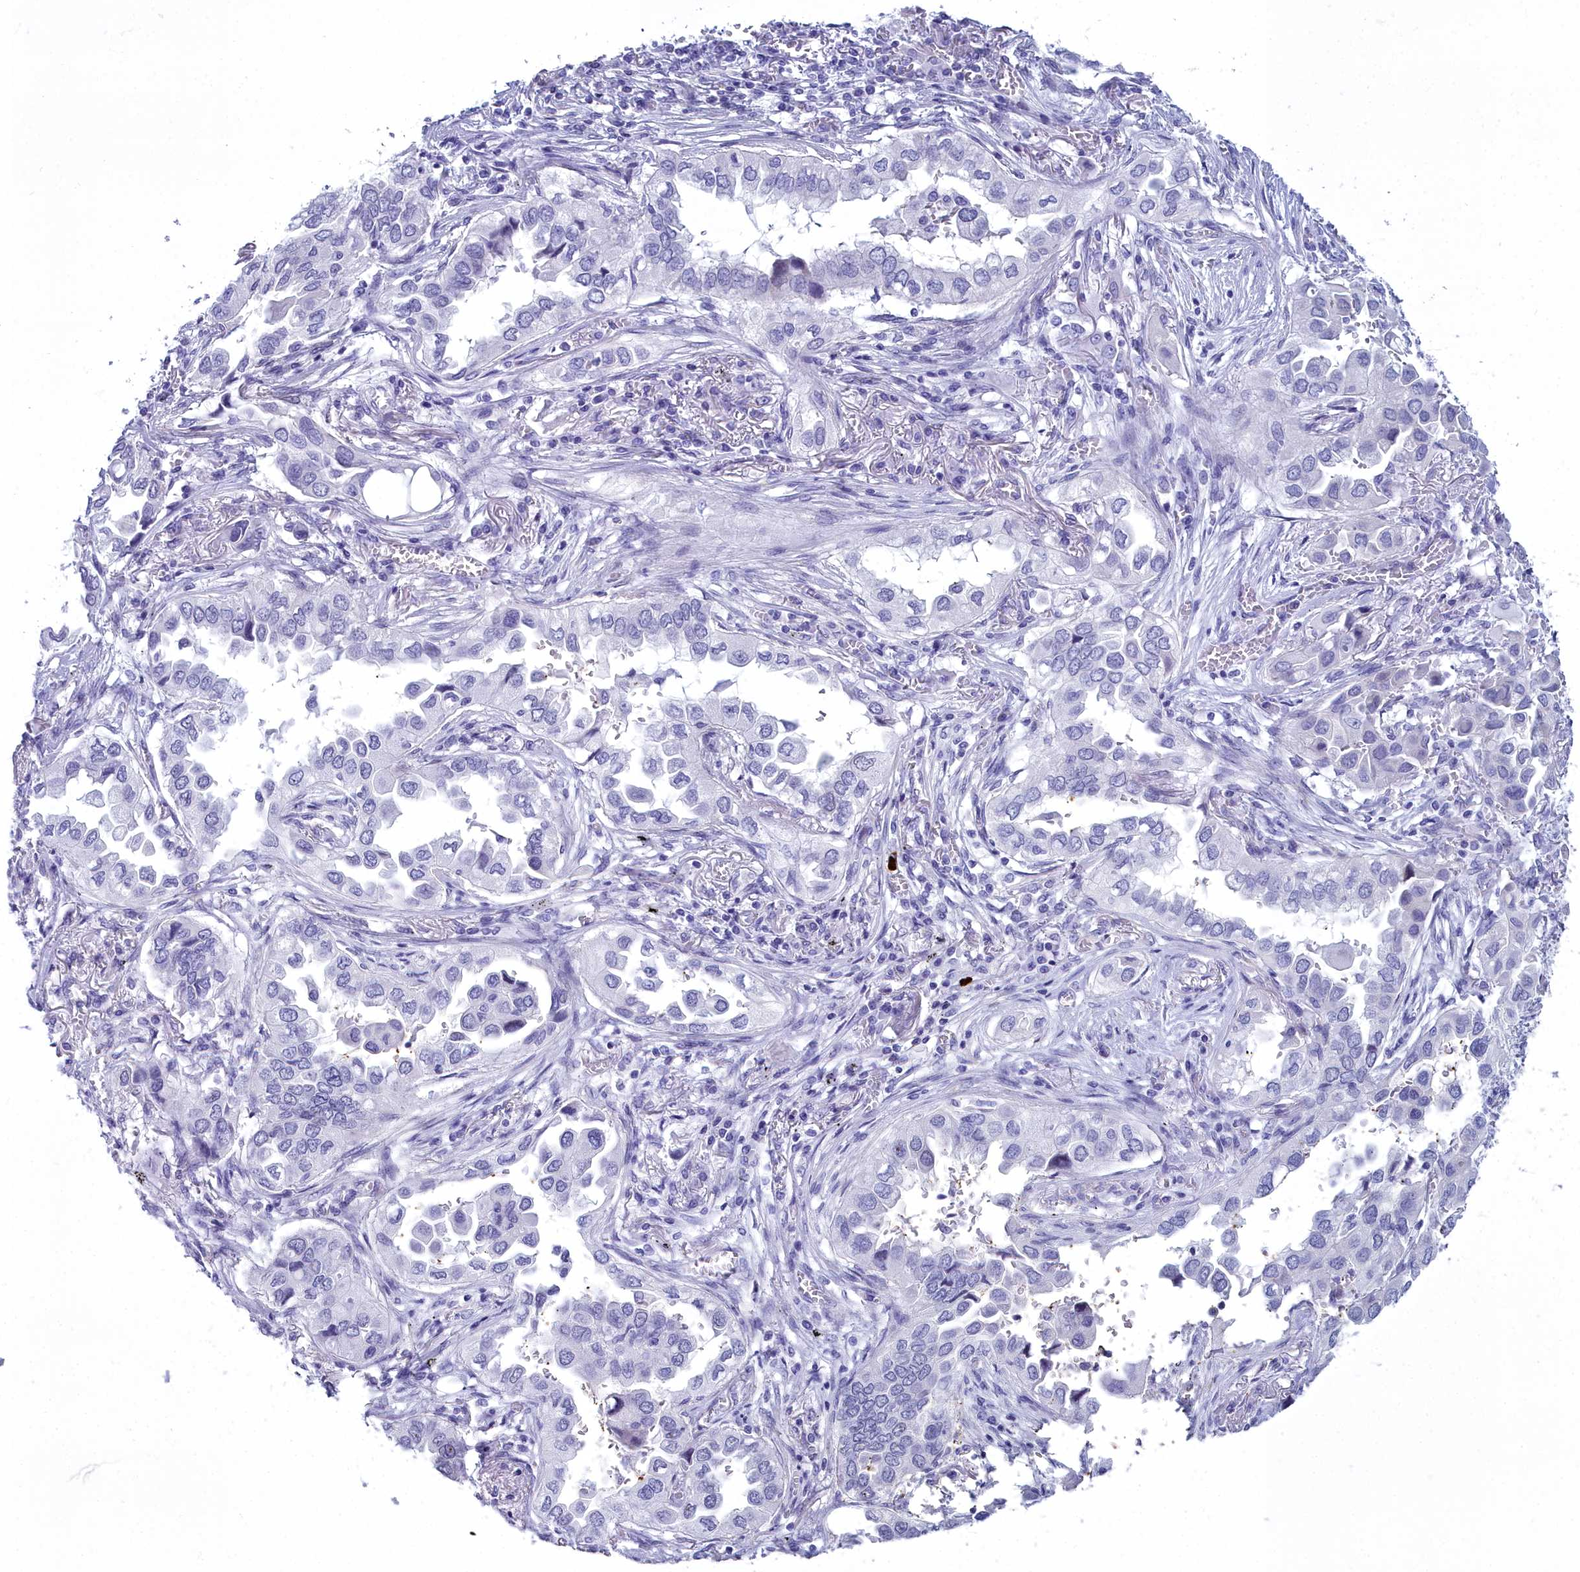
{"staining": {"intensity": "negative", "quantity": "none", "location": "none"}, "tissue": "lung cancer", "cell_type": "Tumor cells", "image_type": "cancer", "snomed": [{"axis": "morphology", "description": "Adenocarcinoma, NOS"}, {"axis": "topography", "description": "Lung"}], "caption": "There is no significant positivity in tumor cells of adenocarcinoma (lung).", "gene": "MAP6", "patient": {"sex": "female", "age": 76}}